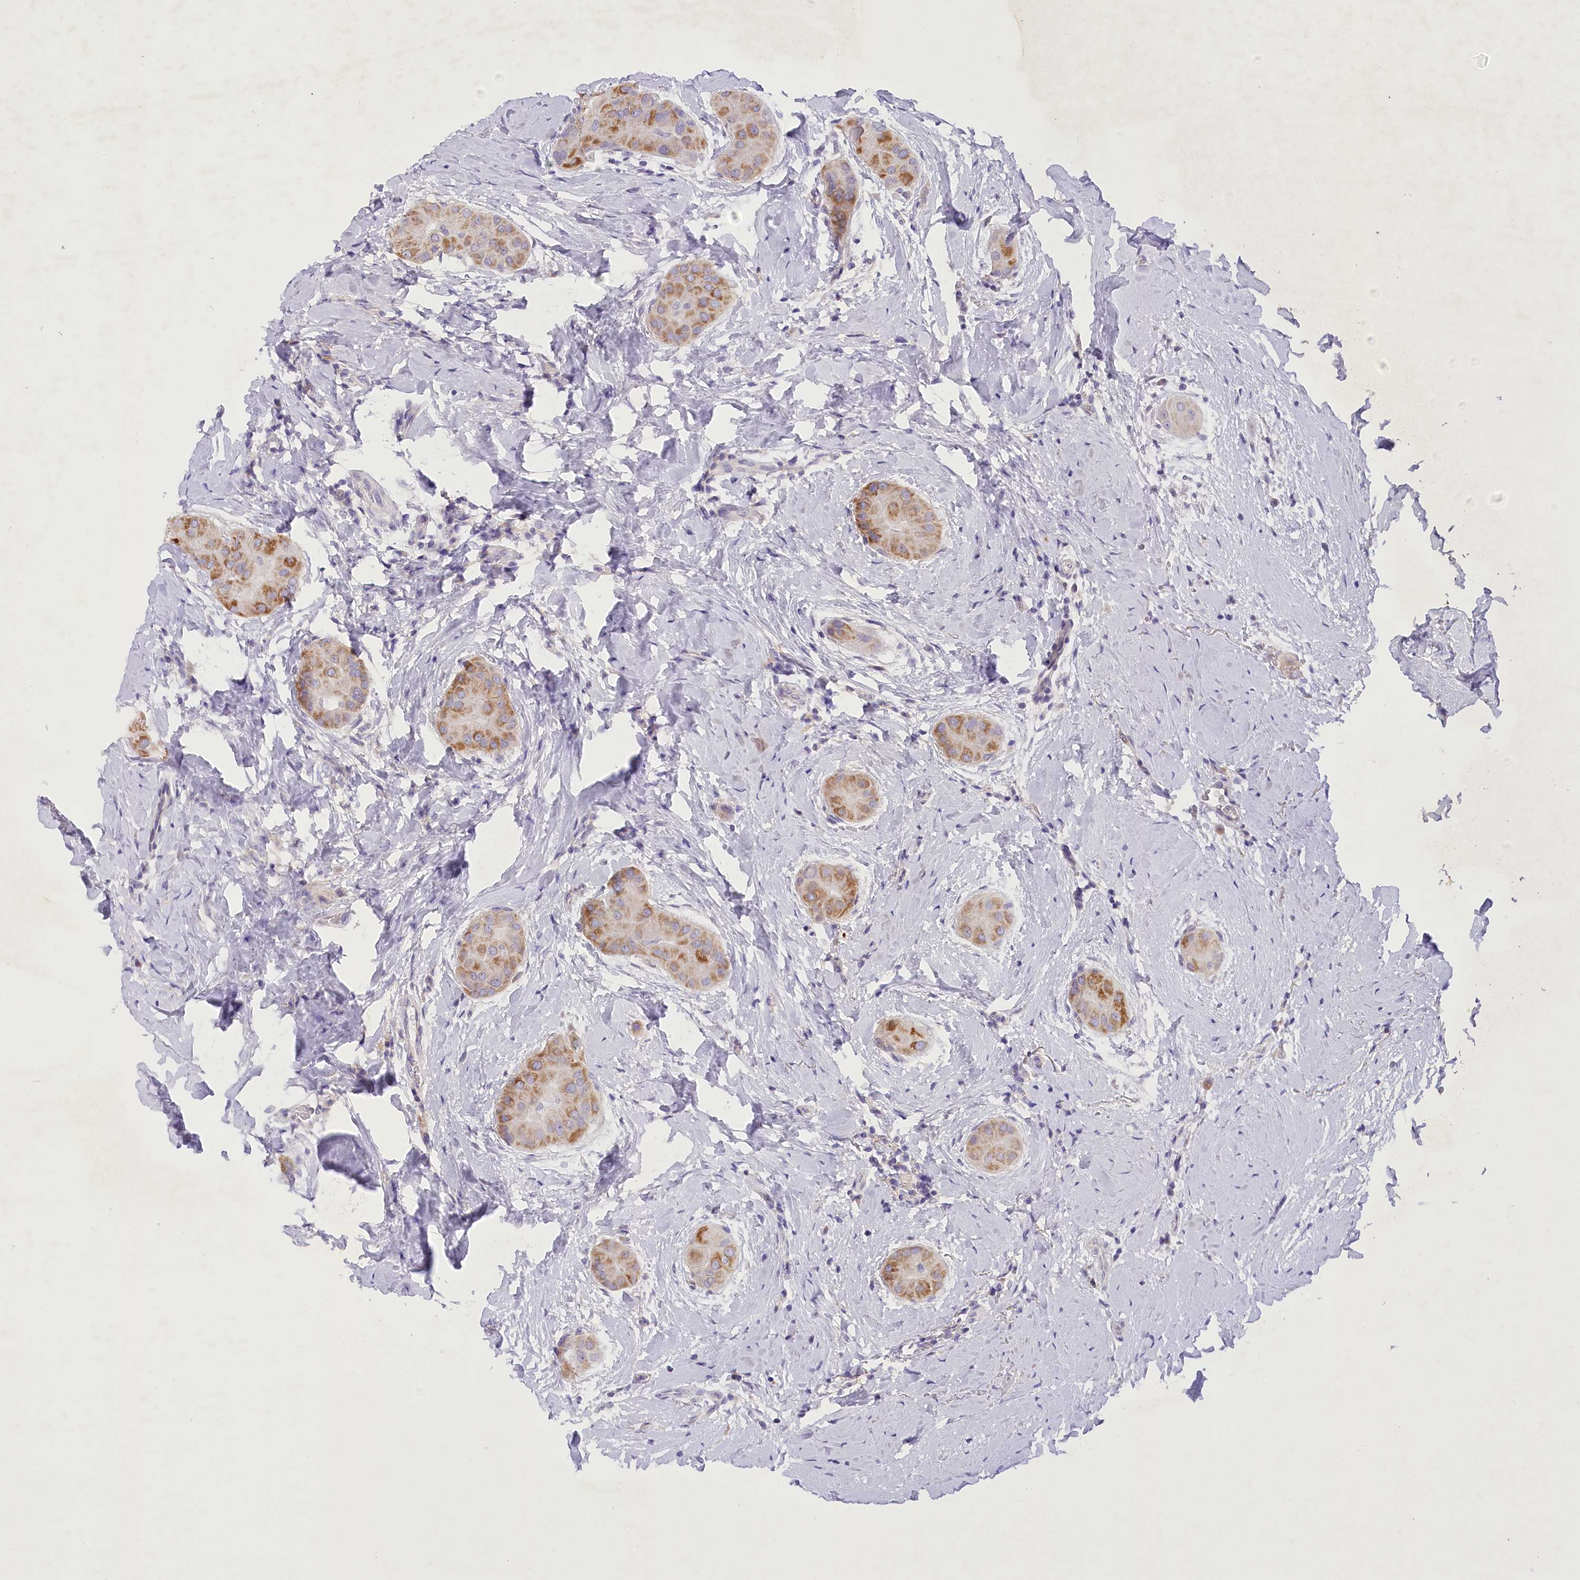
{"staining": {"intensity": "moderate", "quantity": ">75%", "location": "cytoplasmic/membranous"}, "tissue": "thyroid cancer", "cell_type": "Tumor cells", "image_type": "cancer", "snomed": [{"axis": "morphology", "description": "Papillary adenocarcinoma, NOS"}, {"axis": "topography", "description": "Thyroid gland"}], "caption": "Thyroid cancer stained with a protein marker demonstrates moderate staining in tumor cells.", "gene": "DCUN1D1", "patient": {"sex": "male", "age": 33}}